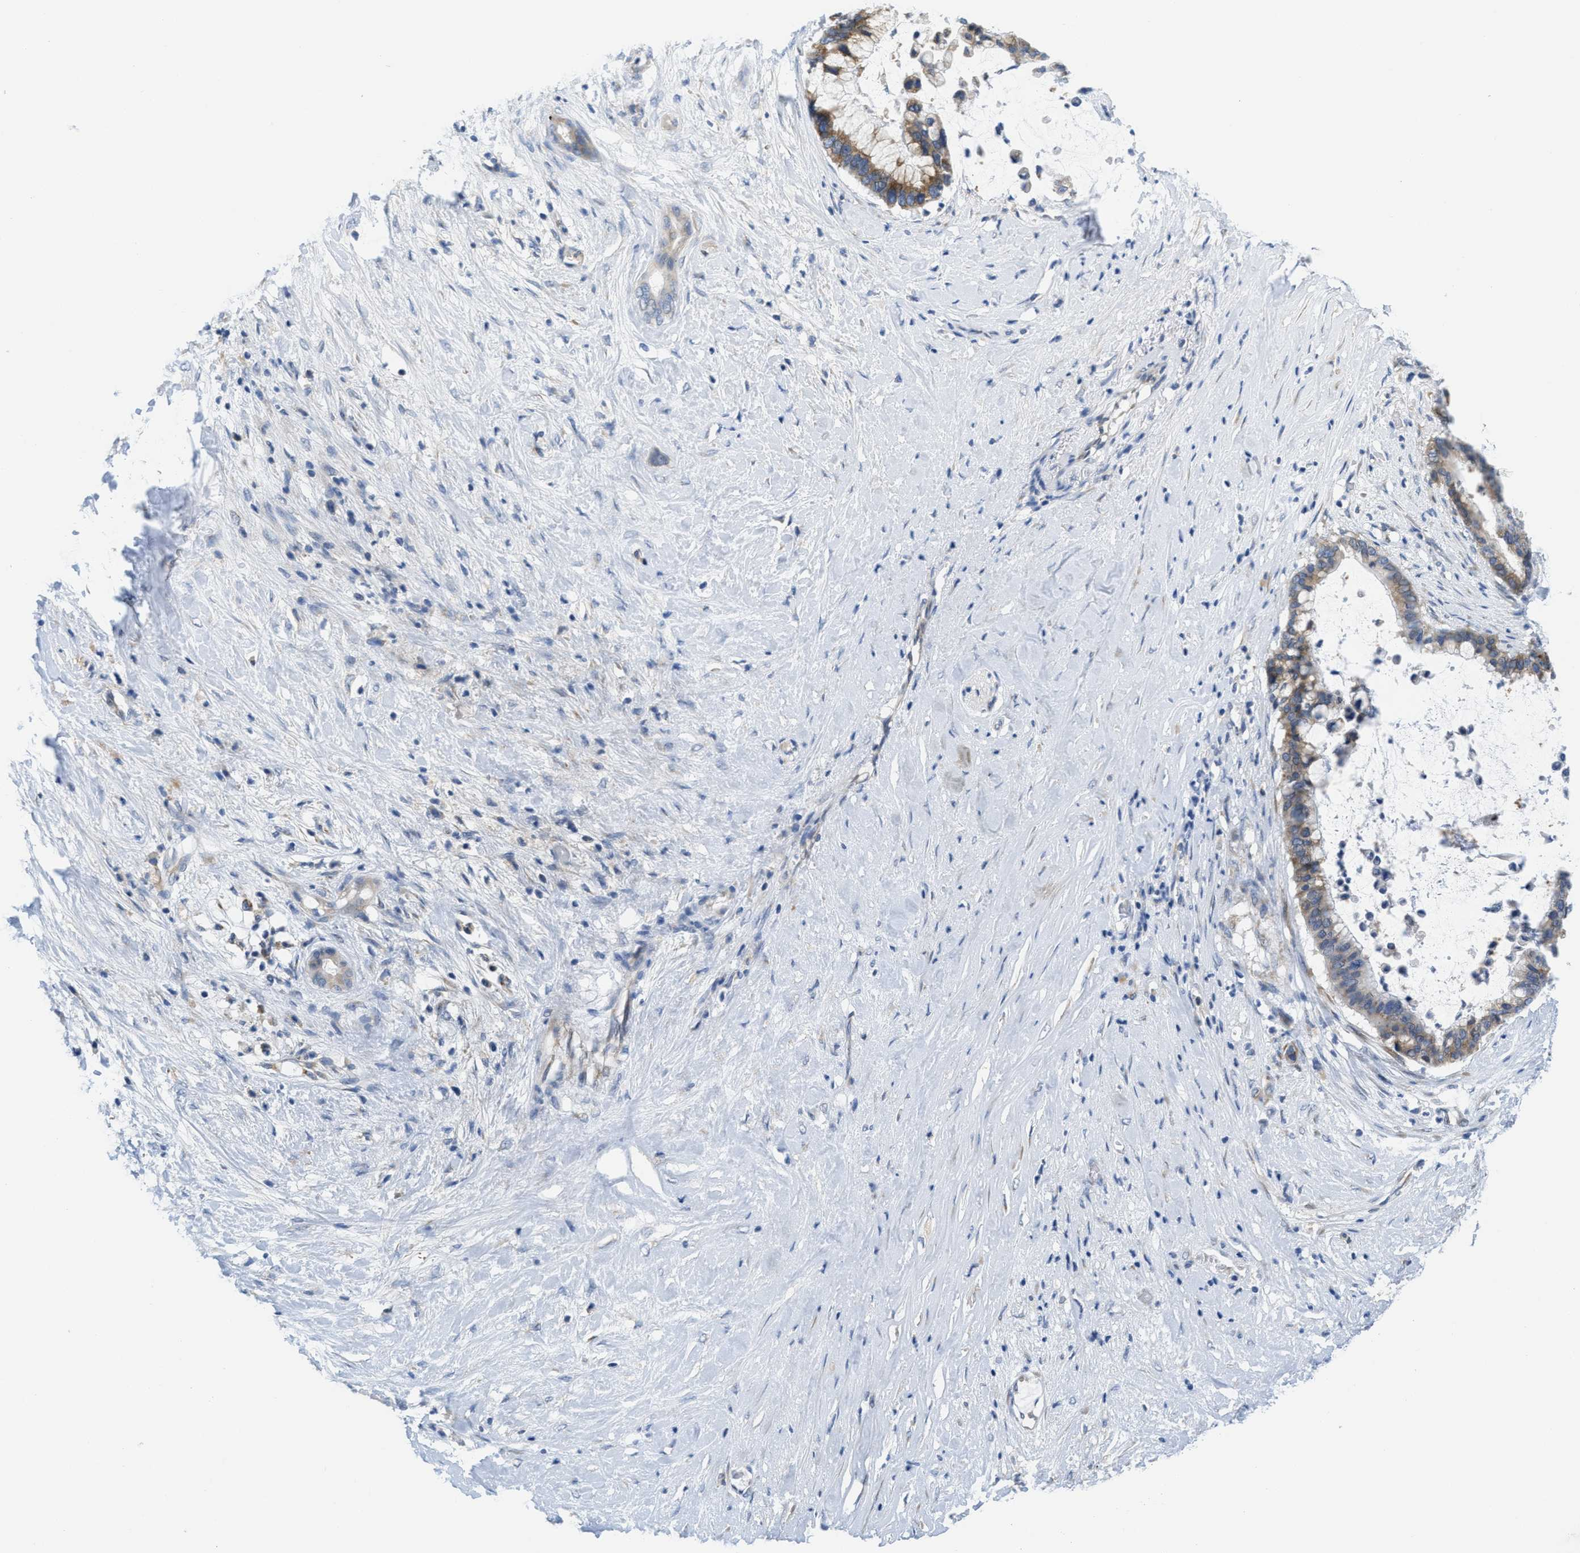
{"staining": {"intensity": "moderate", "quantity": "25%-75%", "location": "cytoplasmic/membranous"}, "tissue": "pancreatic cancer", "cell_type": "Tumor cells", "image_type": "cancer", "snomed": [{"axis": "morphology", "description": "Adenocarcinoma, NOS"}, {"axis": "topography", "description": "Pancreas"}], "caption": "Immunohistochemistry (DAB (3,3'-diaminobenzidine)) staining of pancreatic cancer (adenocarcinoma) exhibits moderate cytoplasmic/membranous protein expression in about 25%-75% of tumor cells. The staining was performed using DAB to visualize the protein expression in brown, while the nuclei were stained in blue with hematoxylin (Magnification: 20x).", "gene": "PTDSS1", "patient": {"sex": "male", "age": 41}}